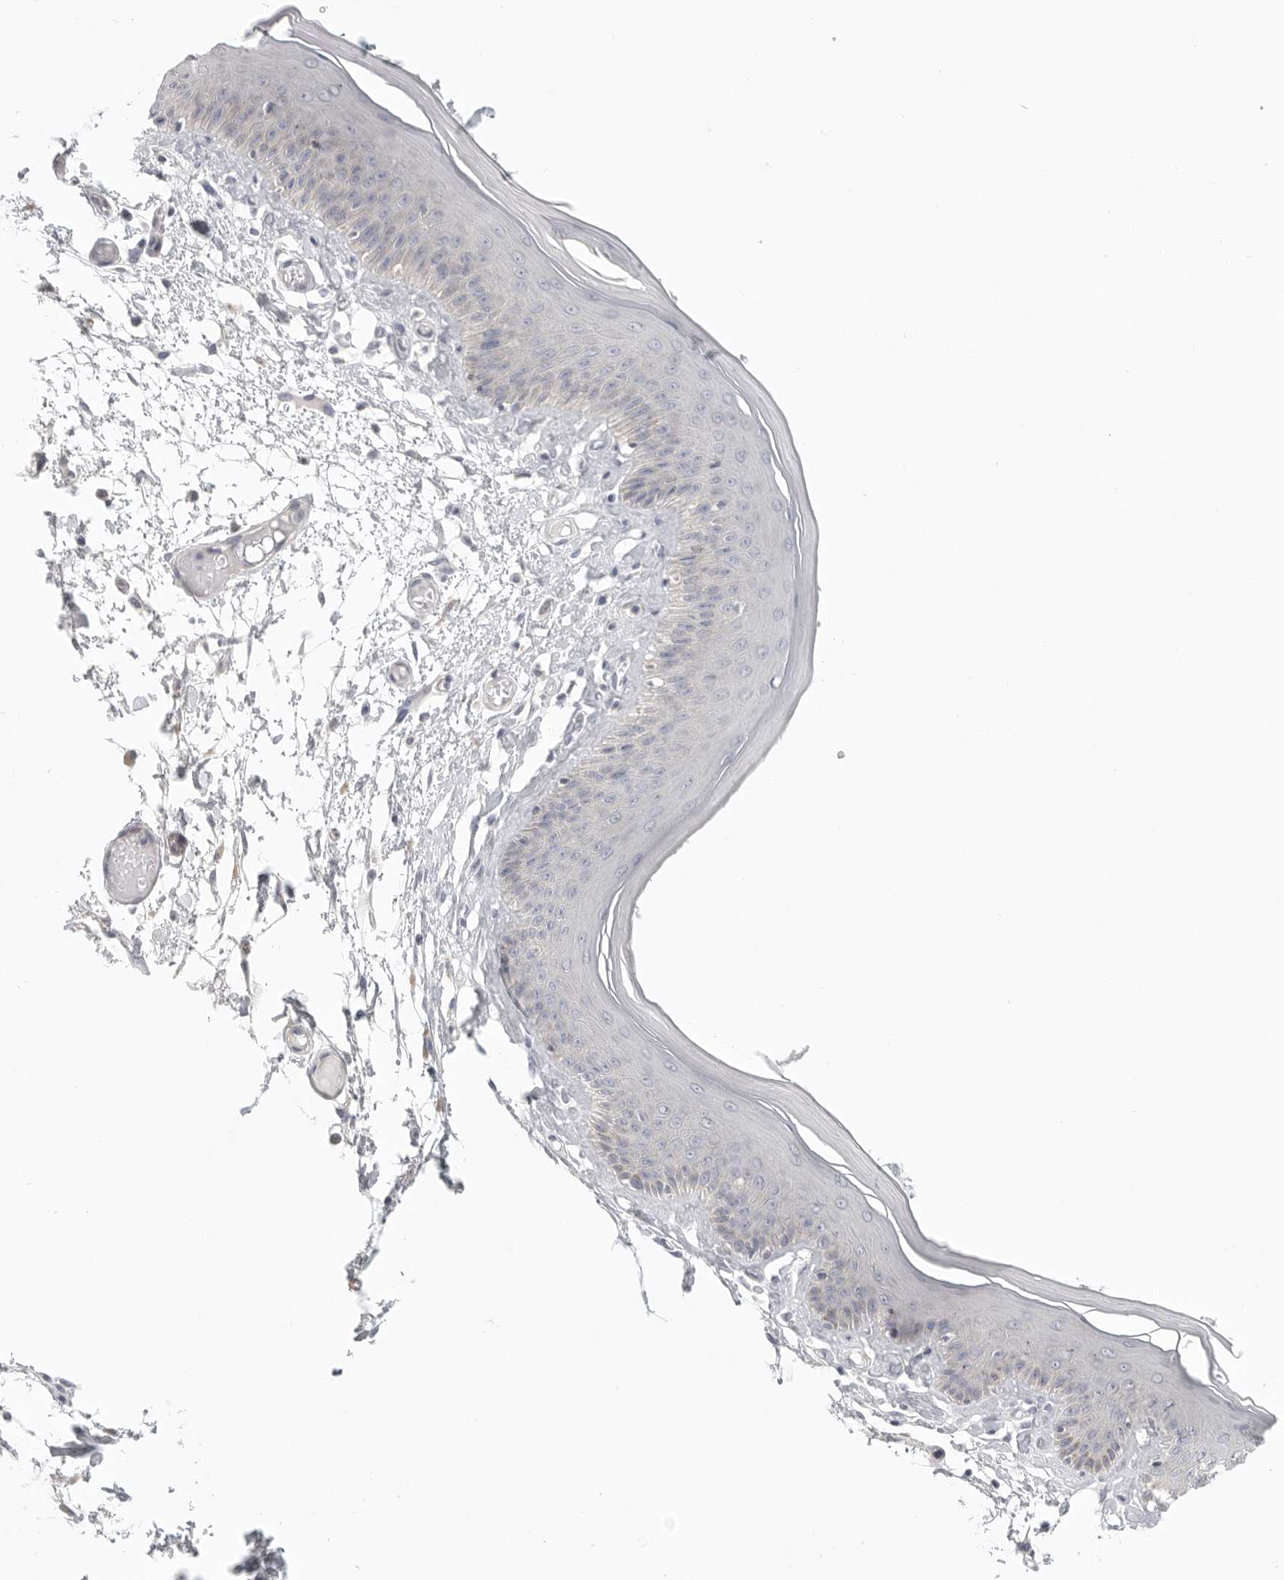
{"staining": {"intensity": "weak", "quantity": "<25%", "location": "cytoplasmic/membranous"}, "tissue": "skin", "cell_type": "Epidermal cells", "image_type": "normal", "snomed": [{"axis": "morphology", "description": "Normal tissue, NOS"}, {"axis": "topography", "description": "Vulva"}], "caption": "A high-resolution image shows immunohistochemistry (IHC) staining of benign skin, which displays no significant staining in epidermal cells.", "gene": "STAB2", "patient": {"sex": "female", "age": 73}}